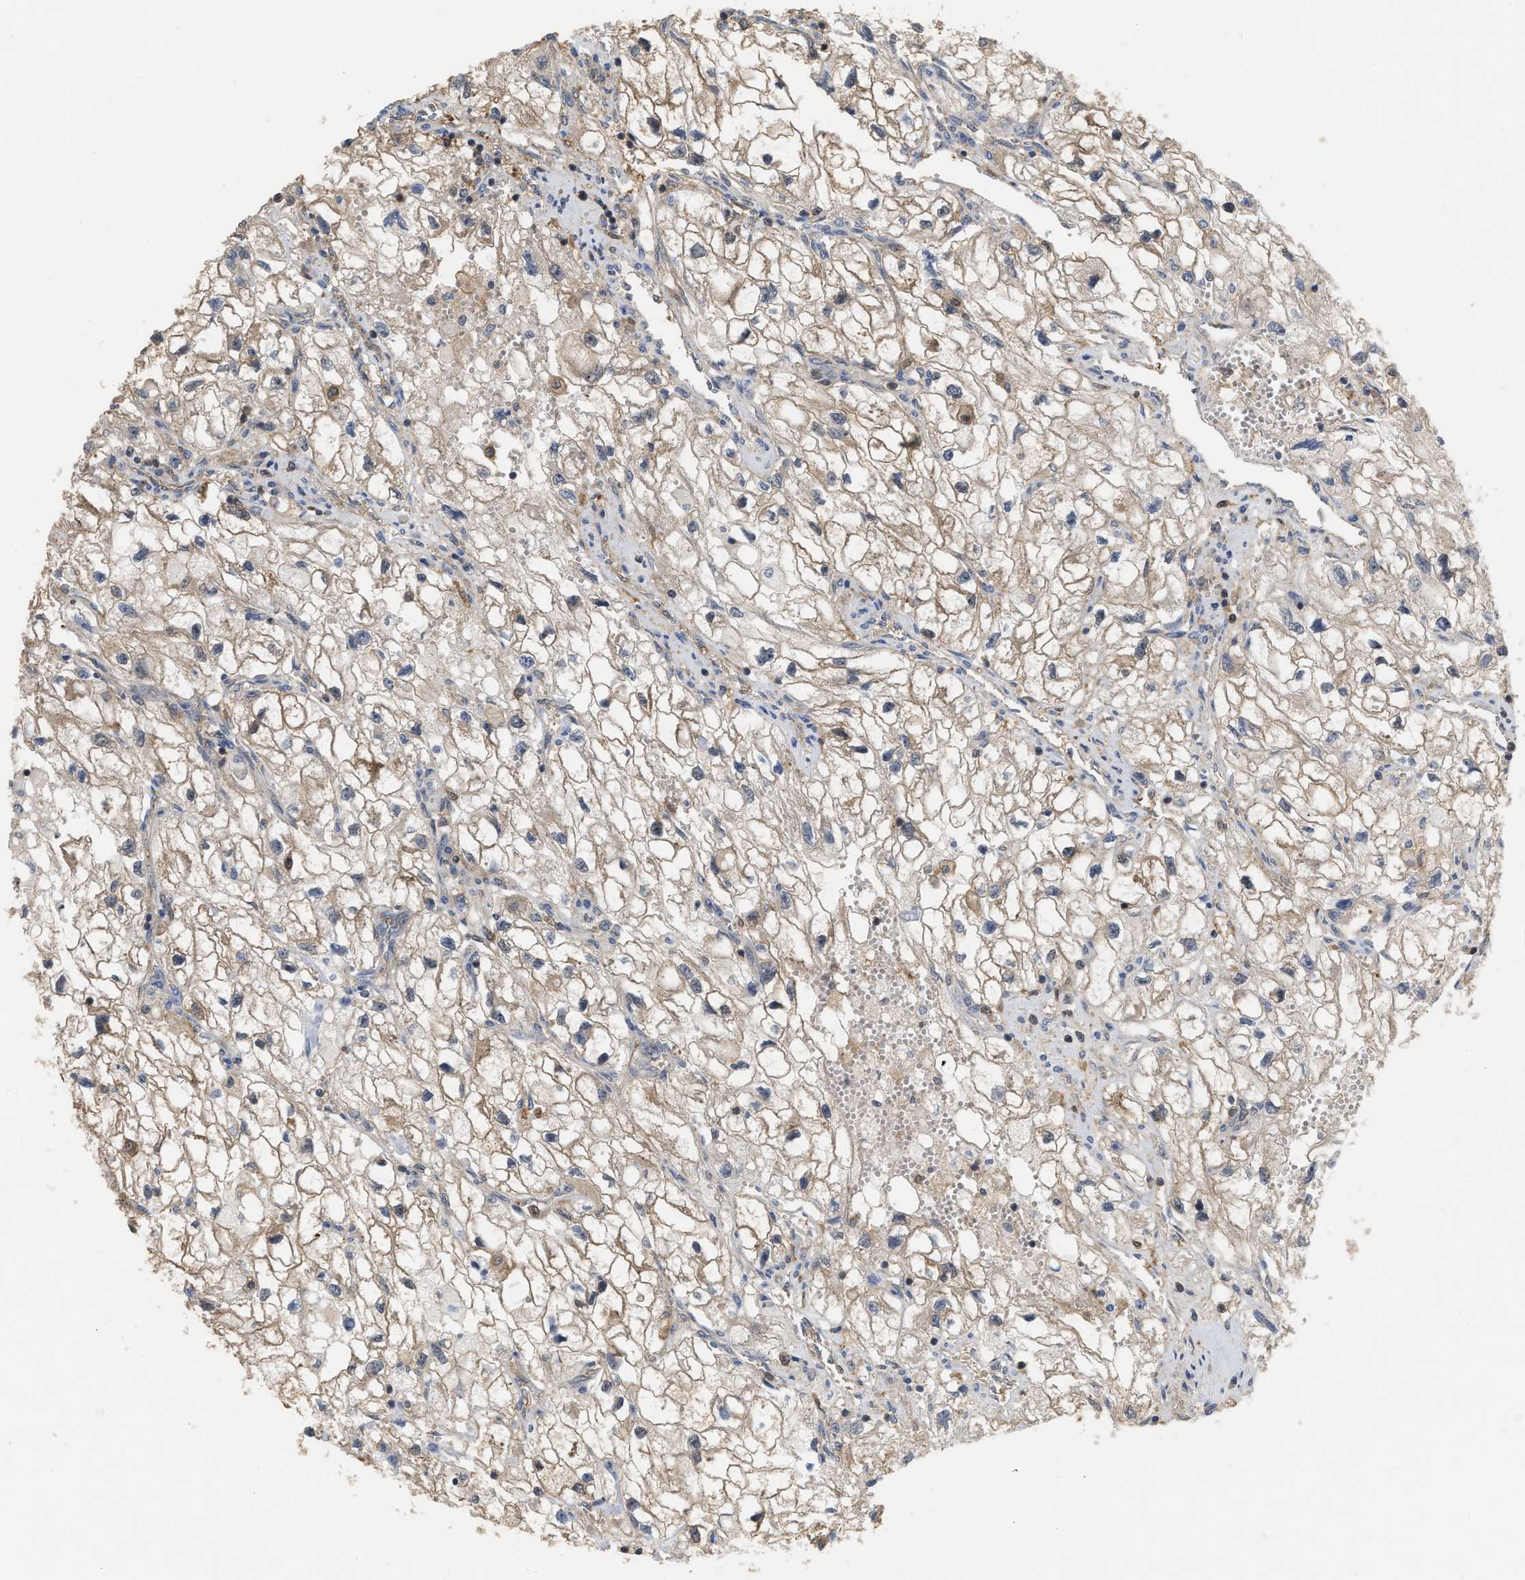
{"staining": {"intensity": "moderate", "quantity": ">75%", "location": "cytoplasmic/membranous"}, "tissue": "renal cancer", "cell_type": "Tumor cells", "image_type": "cancer", "snomed": [{"axis": "morphology", "description": "Adenocarcinoma, NOS"}, {"axis": "topography", "description": "Kidney"}], "caption": "DAB immunohistochemical staining of adenocarcinoma (renal) demonstrates moderate cytoplasmic/membranous protein positivity in about >75% of tumor cells. The staining was performed using DAB (3,3'-diaminobenzidine), with brown indicating positive protein expression. Nuclei are stained blue with hematoxylin.", "gene": "MTPN", "patient": {"sex": "female", "age": 70}}